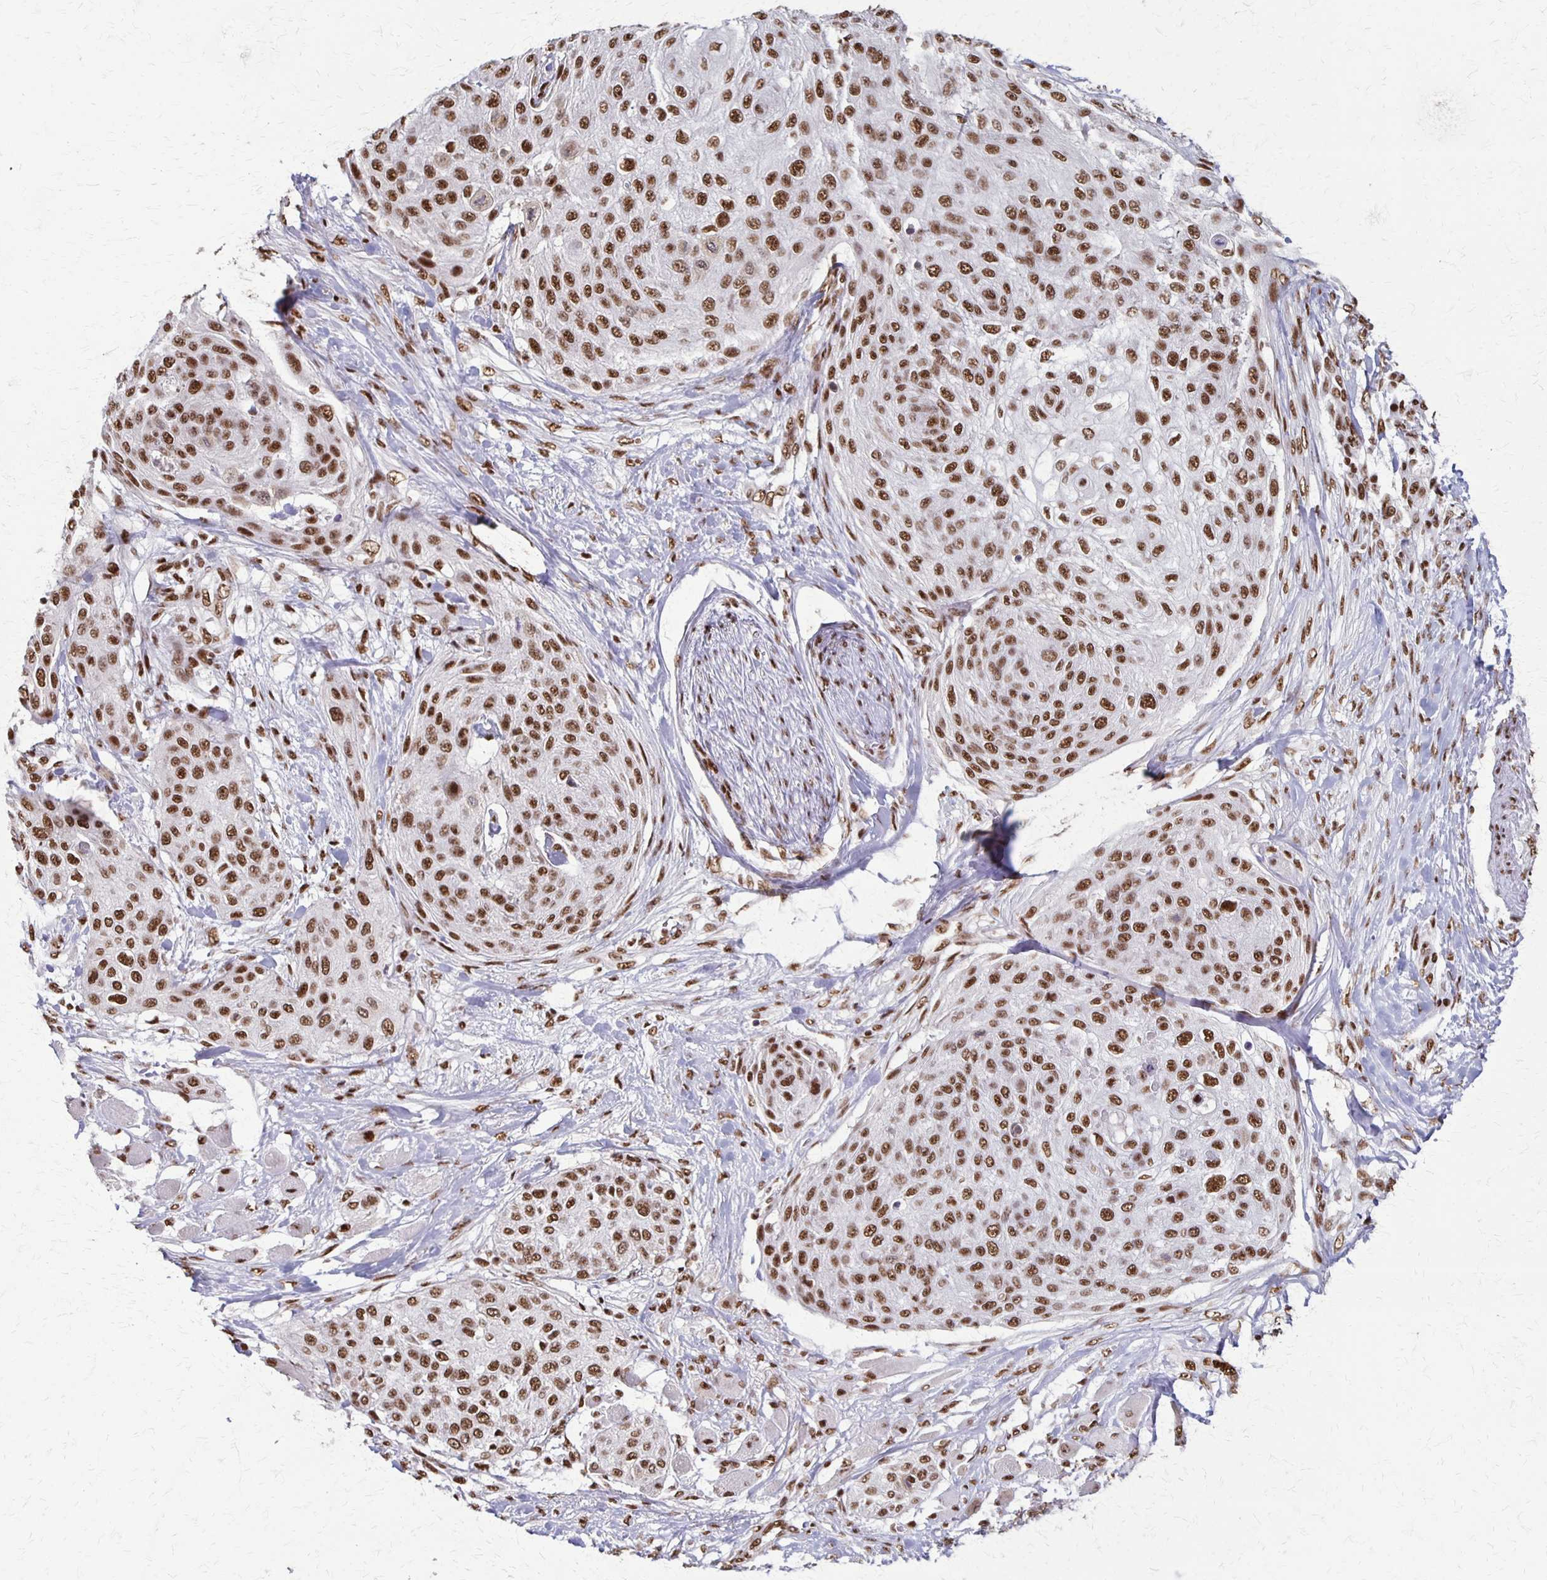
{"staining": {"intensity": "strong", "quantity": ">75%", "location": "nuclear"}, "tissue": "skin cancer", "cell_type": "Tumor cells", "image_type": "cancer", "snomed": [{"axis": "morphology", "description": "Squamous cell carcinoma, NOS"}, {"axis": "topography", "description": "Skin"}], "caption": "Immunohistochemistry (IHC) of human skin cancer displays high levels of strong nuclear staining in approximately >75% of tumor cells. Immunohistochemistry stains the protein in brown and the nuclei are stained blue.", "gene": "XRCC6", "patient": {"sex": "female", "age": 87}}